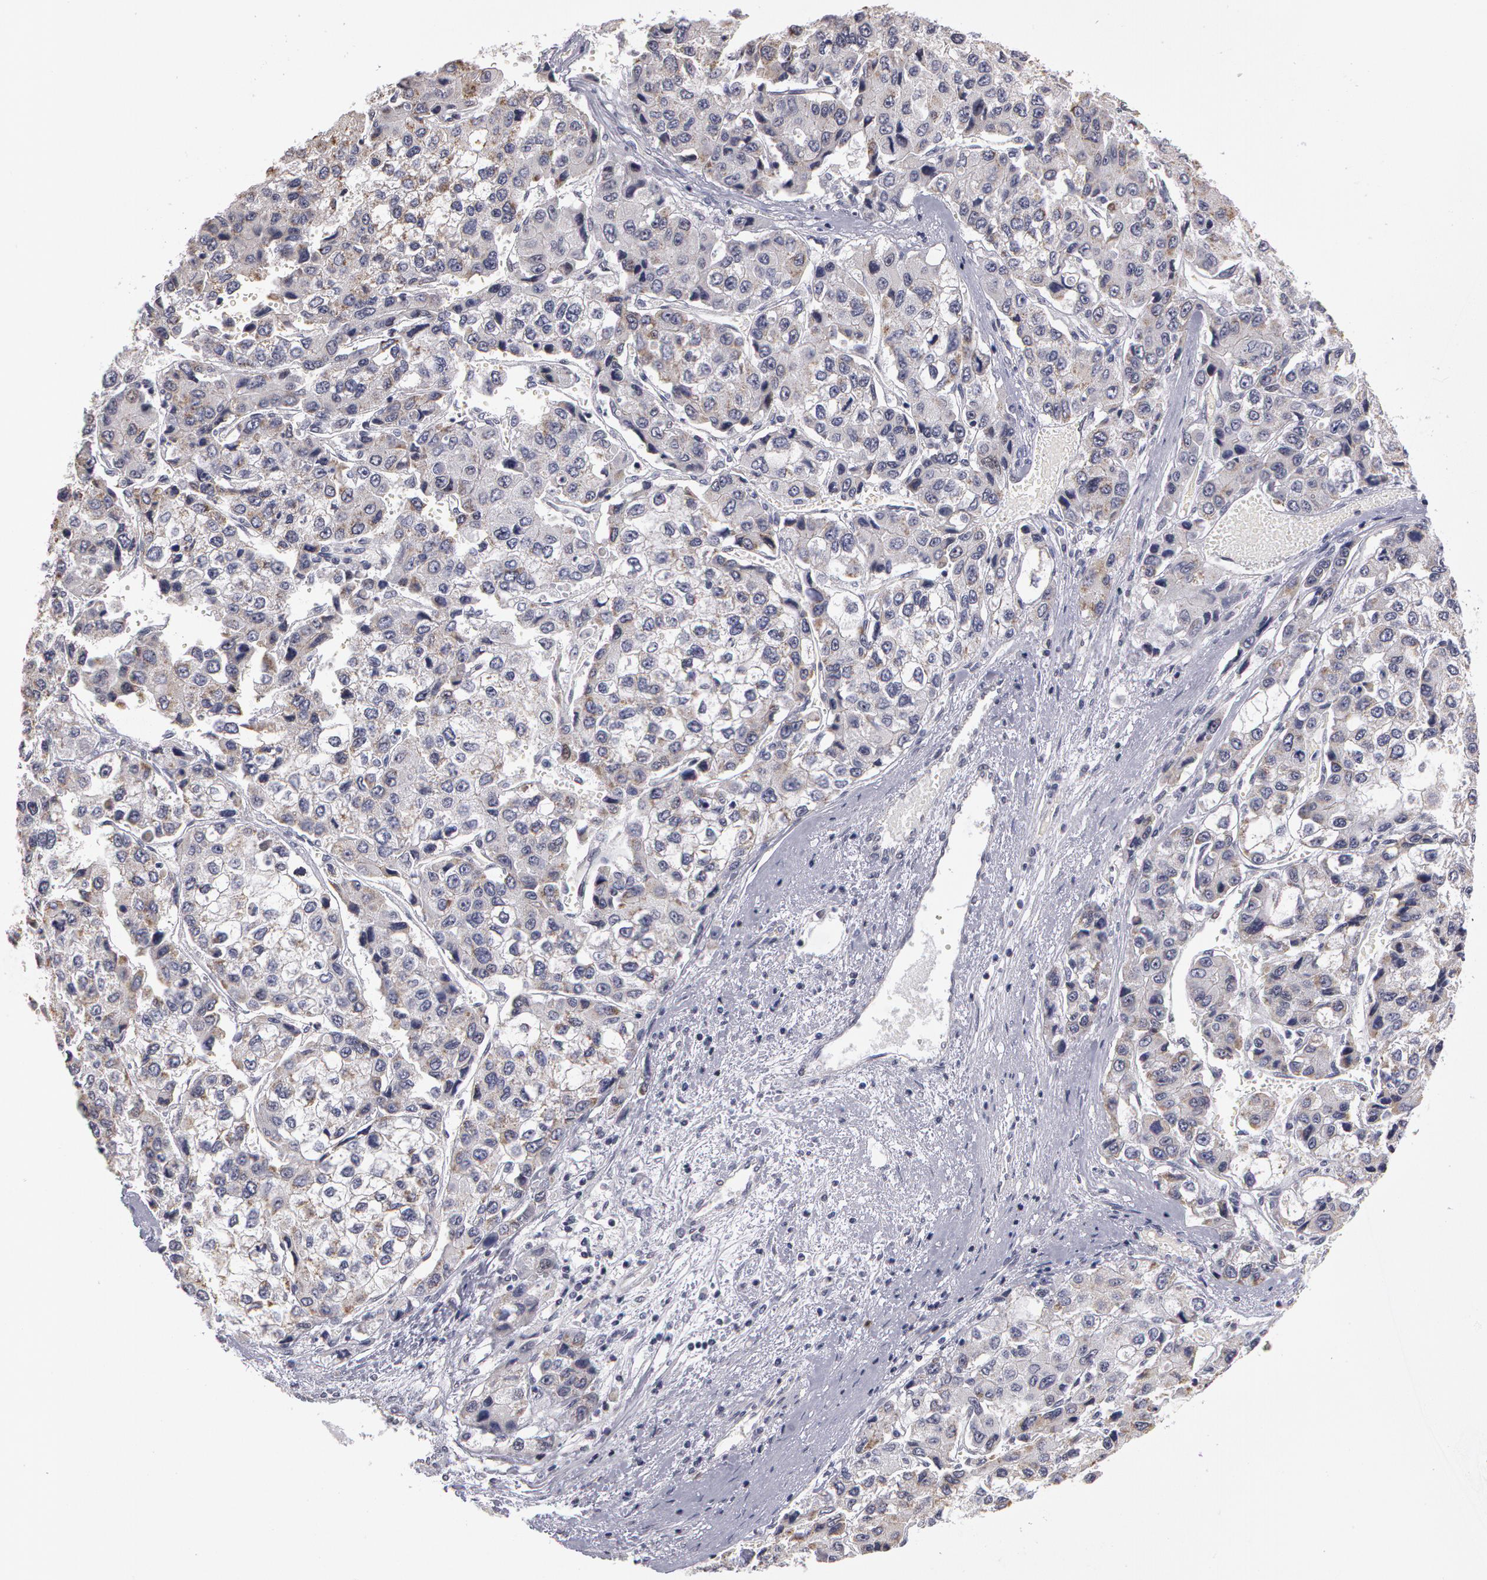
{"staining": {"intensity": "negative", "quantity": "none", "location": "none"}, "tissue": "liver cancer", "cell_type": "Tumor cells", "image_type": "cancer", "snomed": [{"axis": "morphology", "description": "Carcinoma, Hepatocellular, NOS"}, {"axis": "topography", "description": "Liver"}], "caption": "Histopathology image shows no significant protein expression in tumor cells of liver hepatocellular carcinoma.", "gene": "PRICKLE1", "patient": {"sex": "female", "age": 66}}